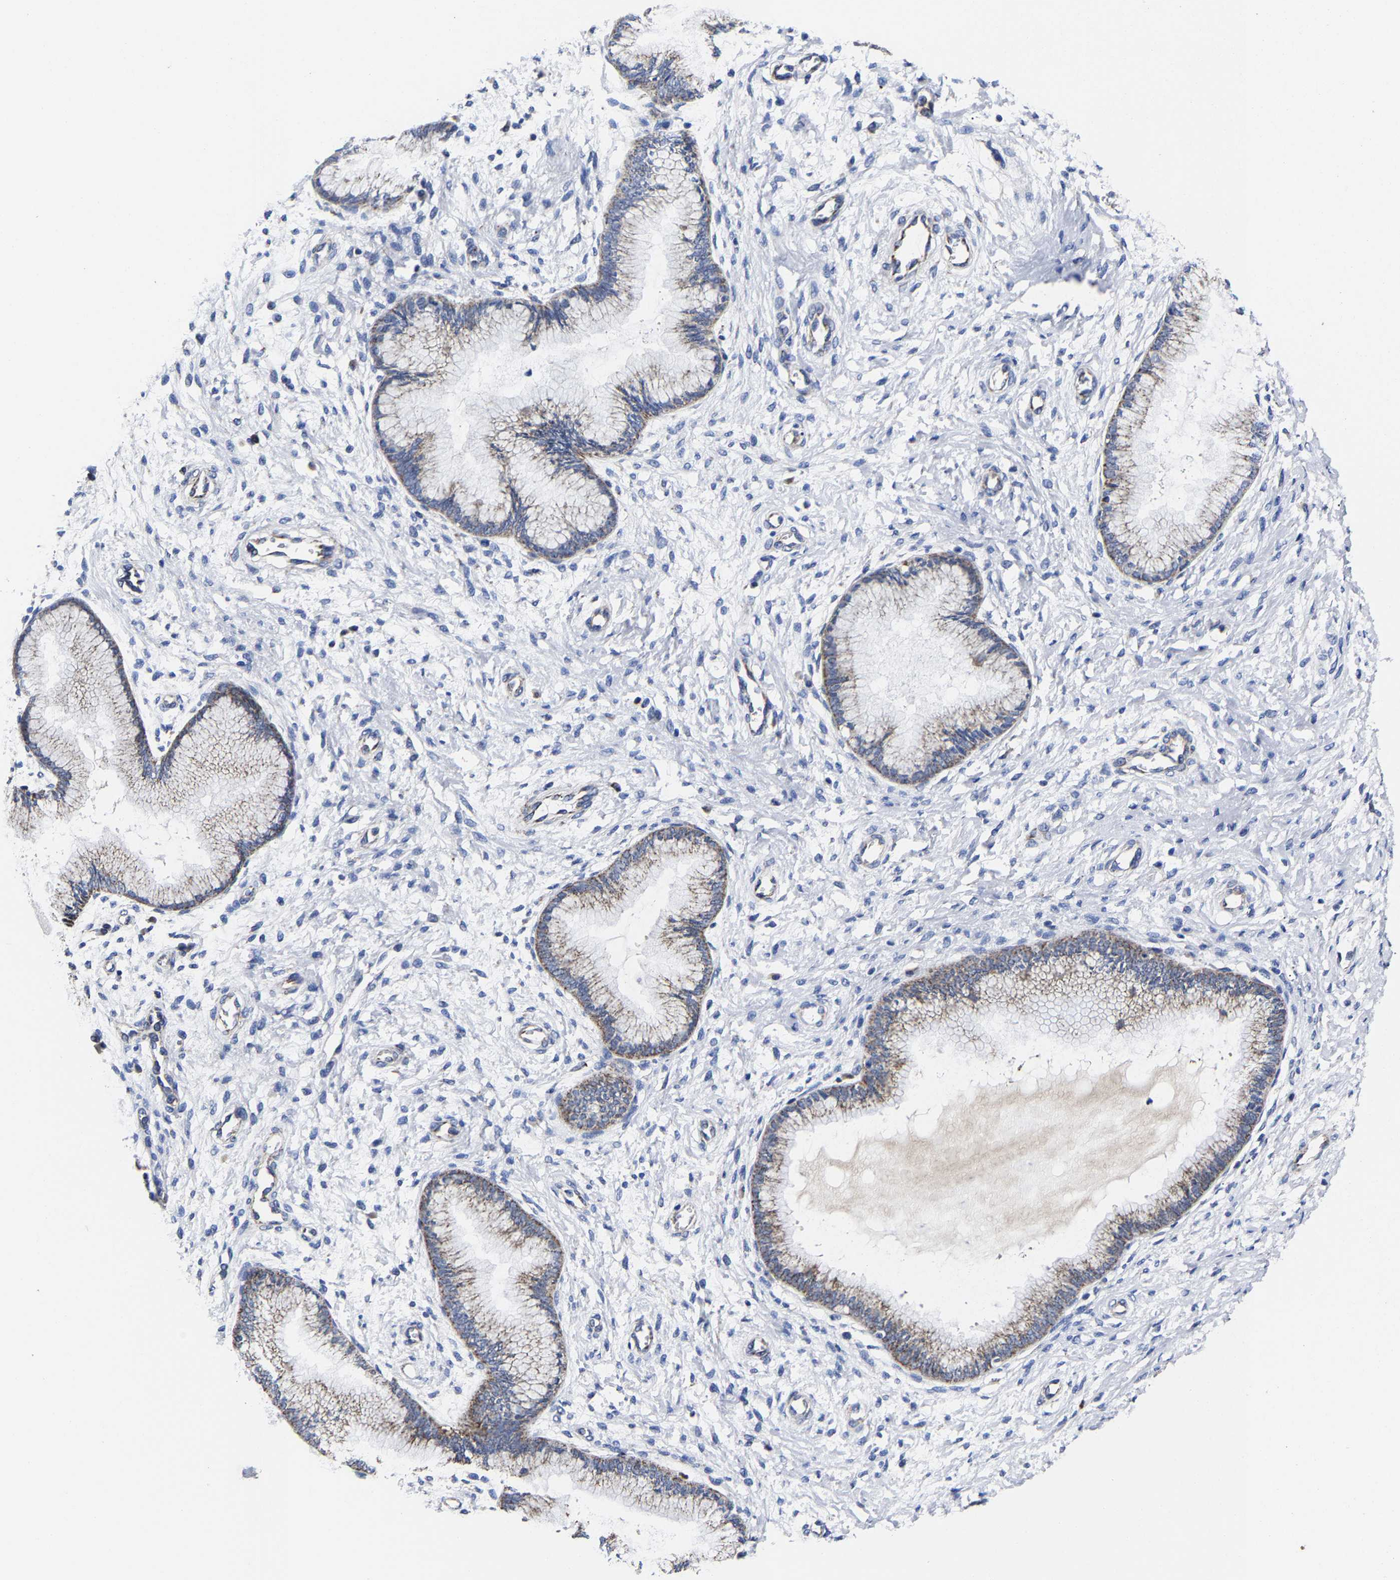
{"staining": {"intensity": "weak", "quantity": ">75%", "location": "cytoplasmic/membranous"}, "tissue": "cervix", "cell_type": "Glandular cells", "image_type": "normal", "snomed": [{"axis": "morphology", "description": "Normal tissue, NOS"}, {"axis": "topography", "description": "Cervix"}], "caption": "Protein staining reveals weak cytoplasmic/membranous staining in approximately >75% of glandular cells in benign cervix. (DAB = brown stain, brightfield microscopy at high magnification).", "gene": "AASS", "patient": {"sex": "female", "age": 55}}